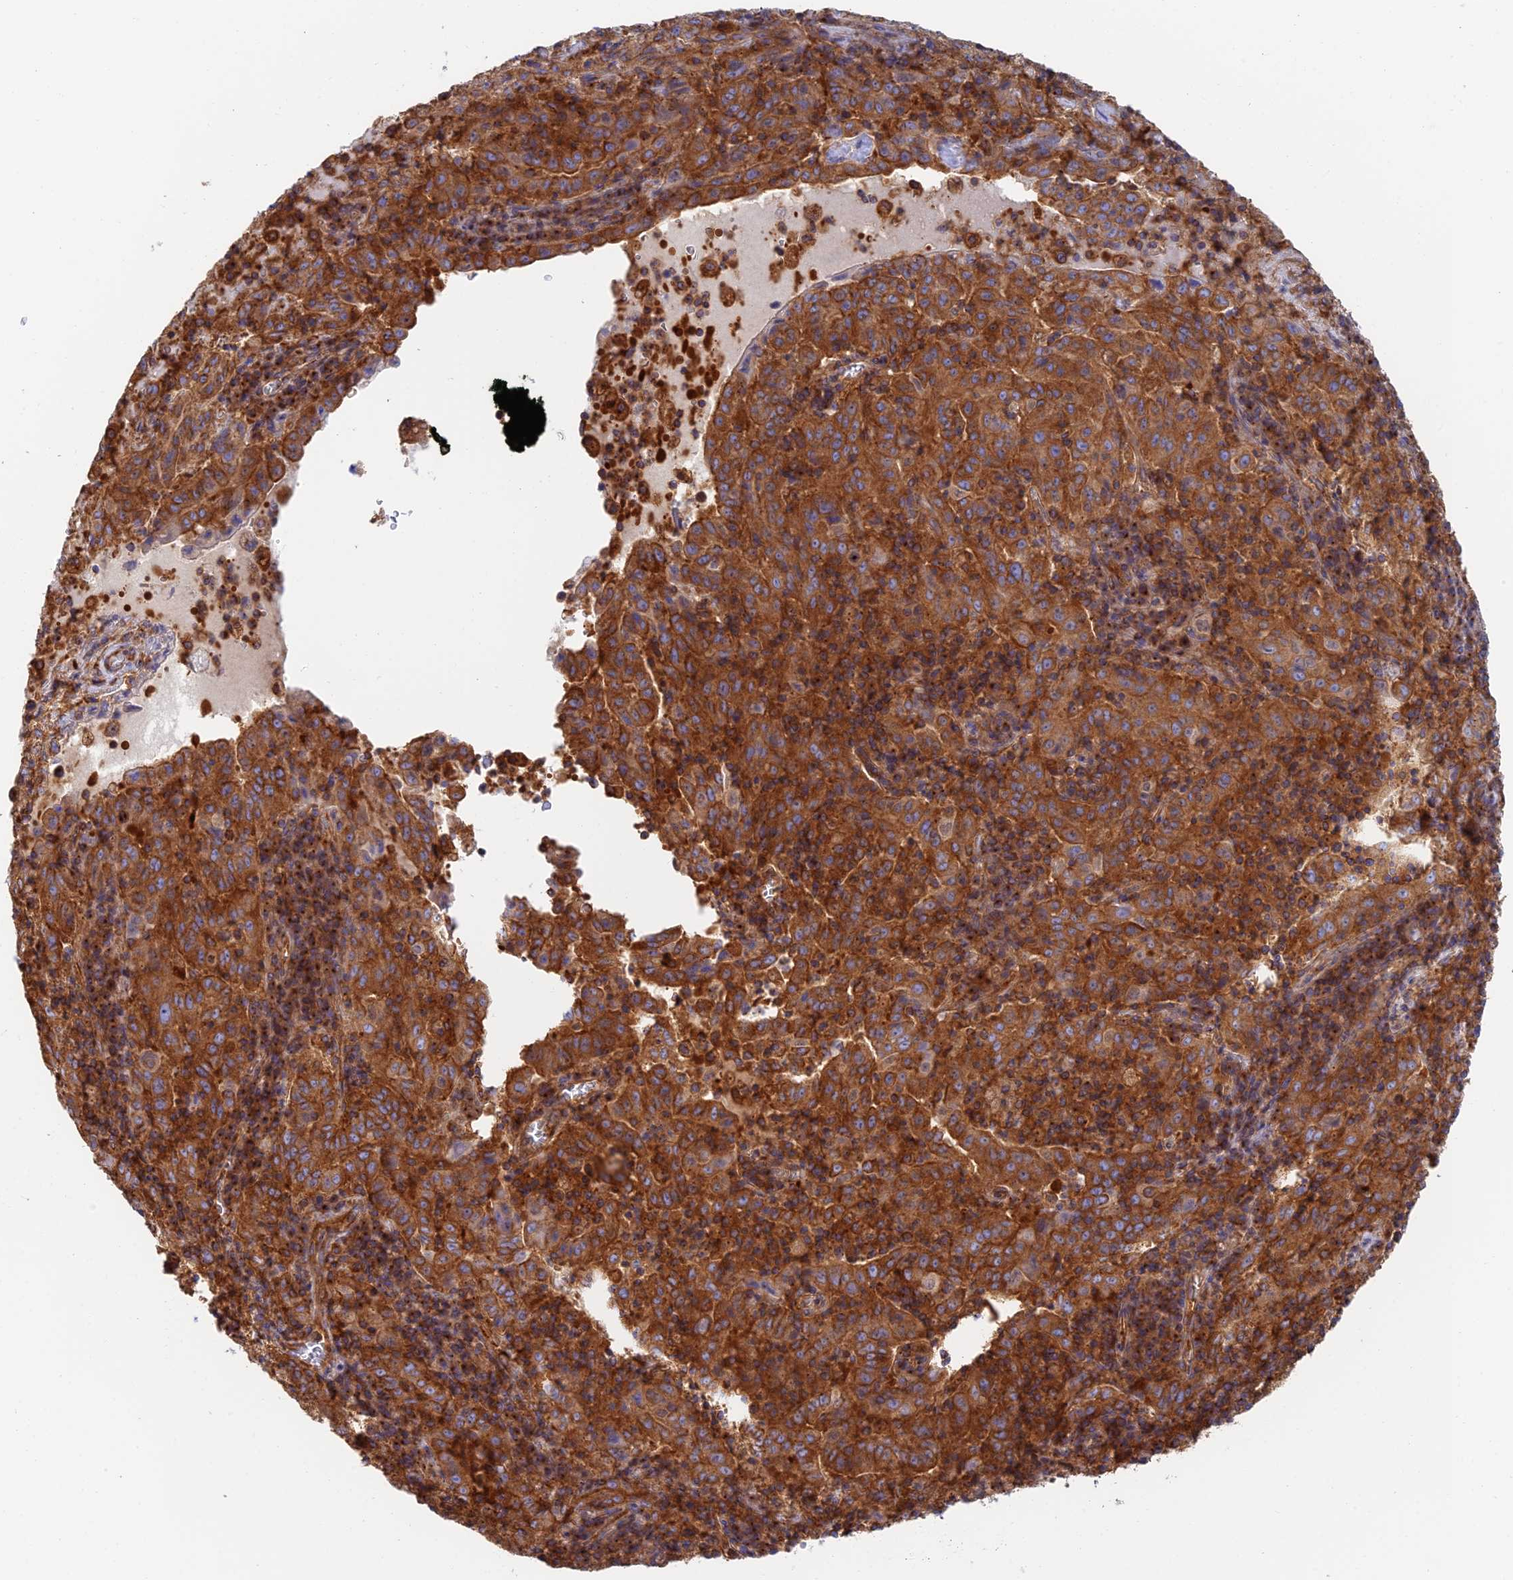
{"staining": {"intensity": "moderate", "quantity": ">75%", "location": "cytoplasmic/membranous"}, "tissue": "pancreatic cancer", "cell_type": "Tumor cells", "image_type": "cancer", "snomed": [{"axis": "morphology", "description": "Adenocarcinoma, NOS"}, {"axis": "topography", "description": "Pancreas"}], "caption": "Immunohistochemistry of pancreatic cancer (adenocarcinoma) exhibits medium levels of moderate cytoplasmic/membranous positivity in approximately >75% of tumor cells.", "gene": "DCTN2", "patient": {"sex": "male", "age": 63}}